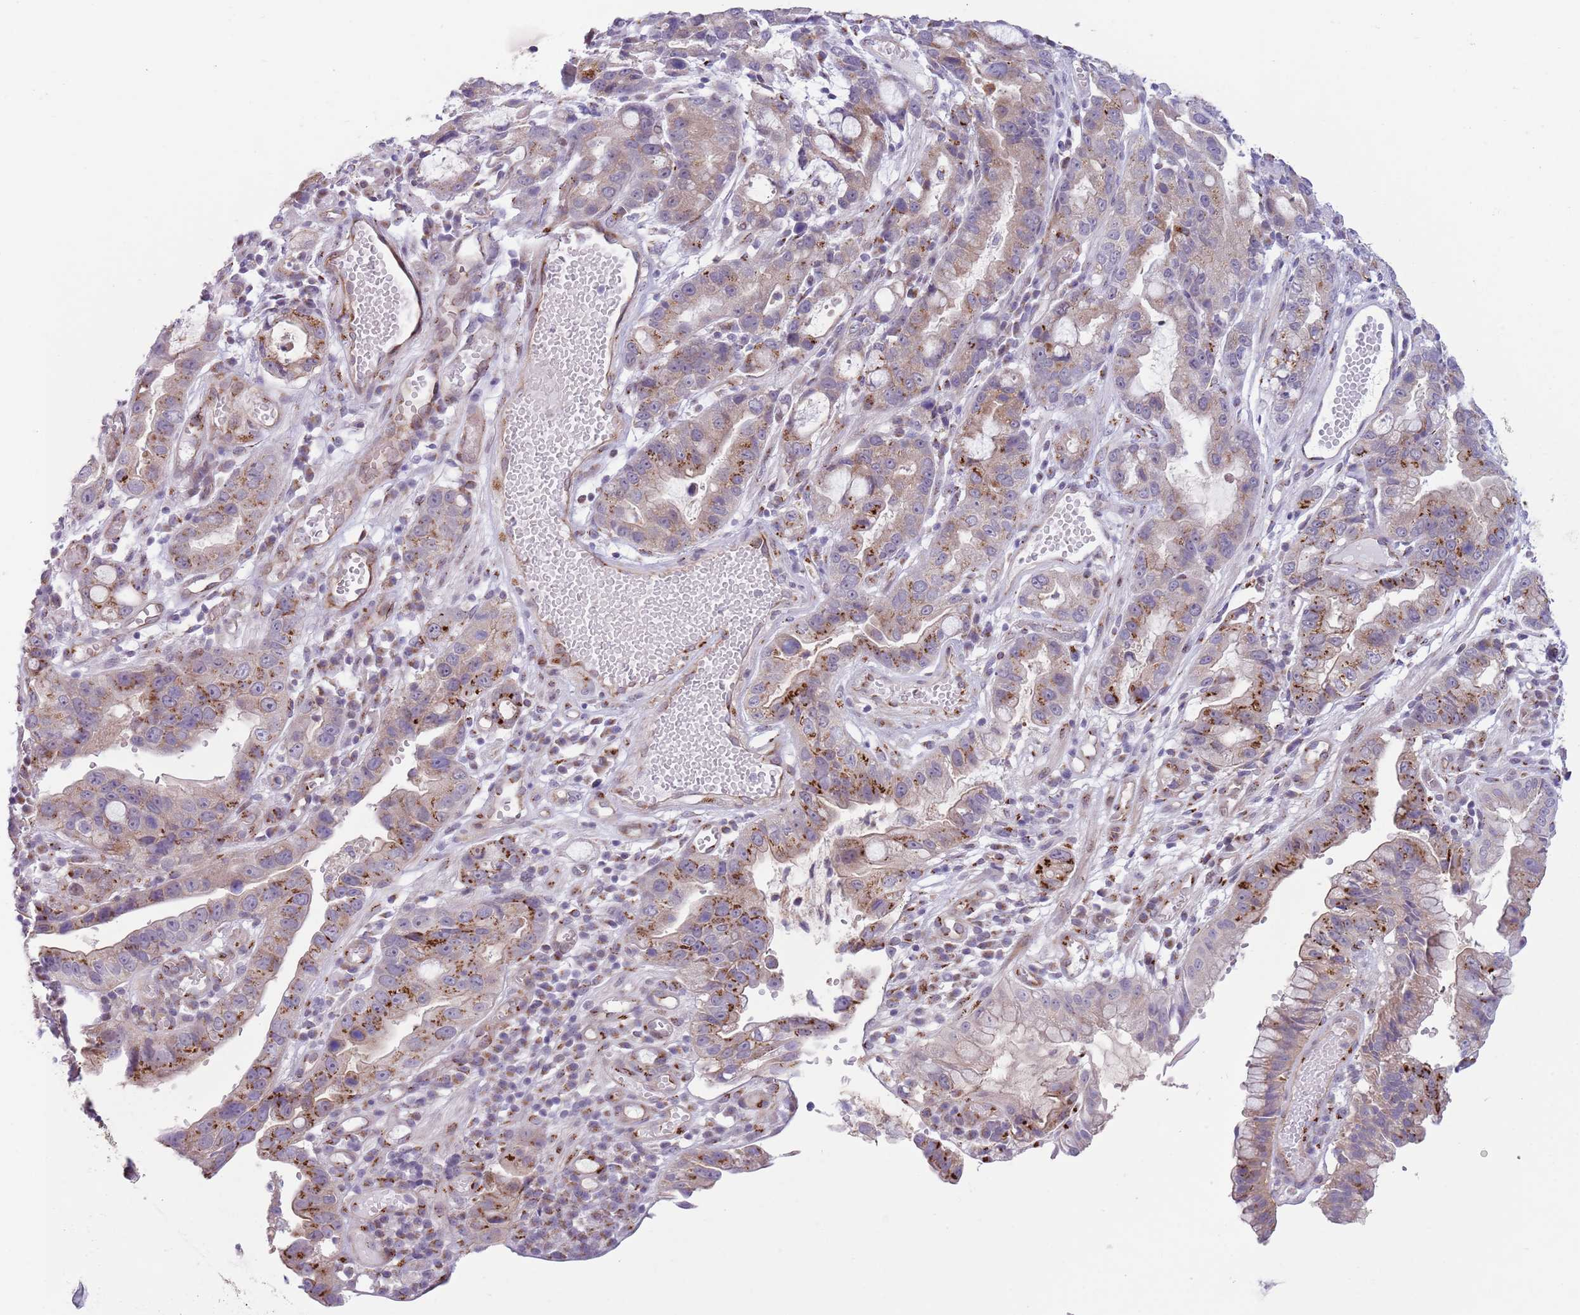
{"staining": {"intensity": "strong", "quantity": ">75%", "location": "cytoplasmic/membranous"}, "tissue": "stomach cancer", "cell_type": "Tumor cells", "image_type": "cancer", "snomed": [{"axis": "morphology", "description": "Adenocarcinoma, NOS"}, {"axis": "topography", "description": "Stomach"}], "caption": "Stomach cancer (adenocarcinoma) was stained to show a protein in brown. There is high levels of strong cytoplasmic/membranous positivity in about >75% of tumor cells.", "gene": "C20orf96", "patient": {"sex": "male", "age": 55}}